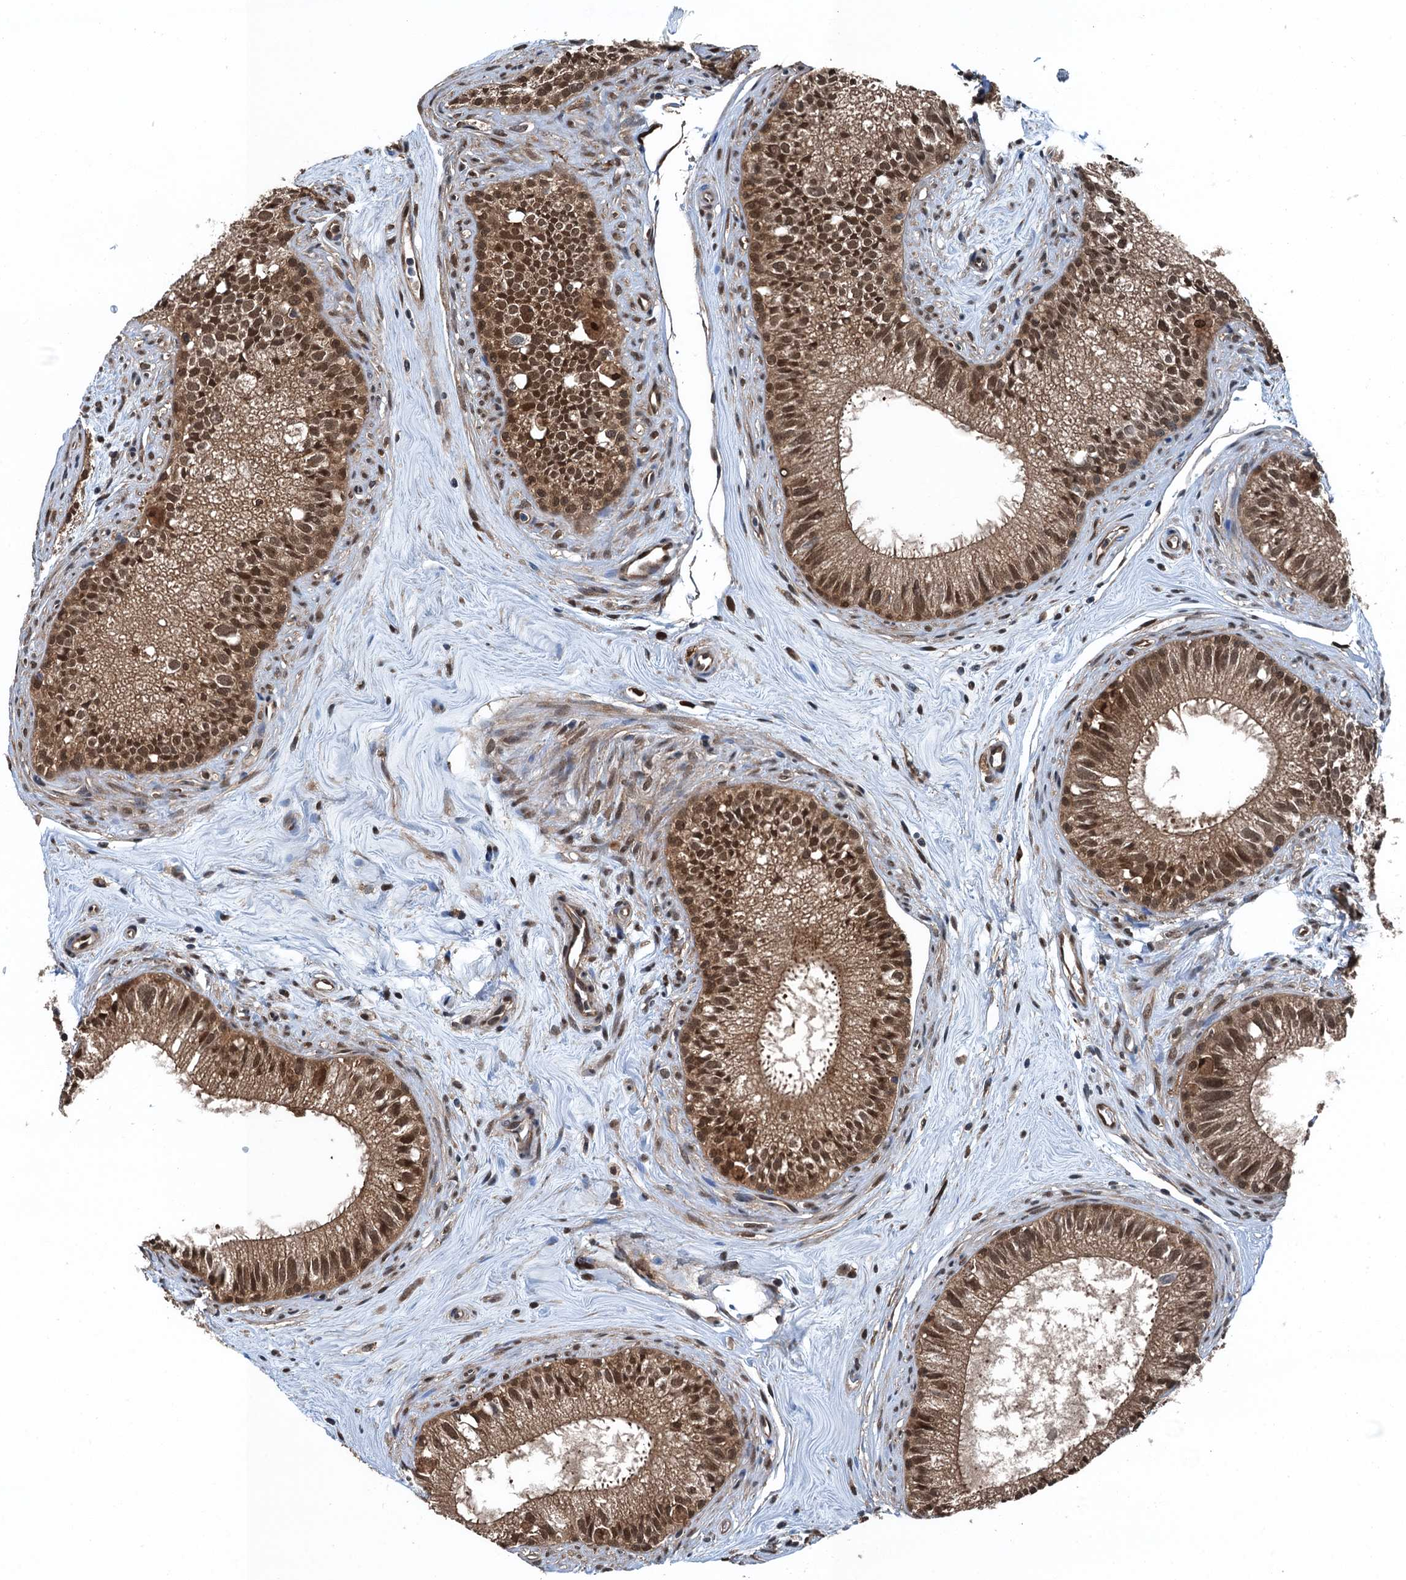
{"staining": {"intensity": "strong", "quantity": ">75%", "location": "cytoplasmic/membranous,nuclear"}, "tissue": "epididymis", "cell_type": "Glandular cells", "image_type": "normal", "snomed": [{"axis": "morphology", "description": "Normal tissue, NOS"}, {"axis": "topography", "description": "Epididymis"}], "caption": "IHC staining of benign epididymis, which displays high levels of strong cytoplasmic/membranous,nuclear expression in about >75% of glandular cells indicating strong cytoplasmic/membranous,nuclear protein expression. The staining was performed using DAB (brown) for protein detection and nuclei were counterstained in hematoxylin (blue).", "gene": "RNH1", "patient": {"sex": "male", "age": 71}}